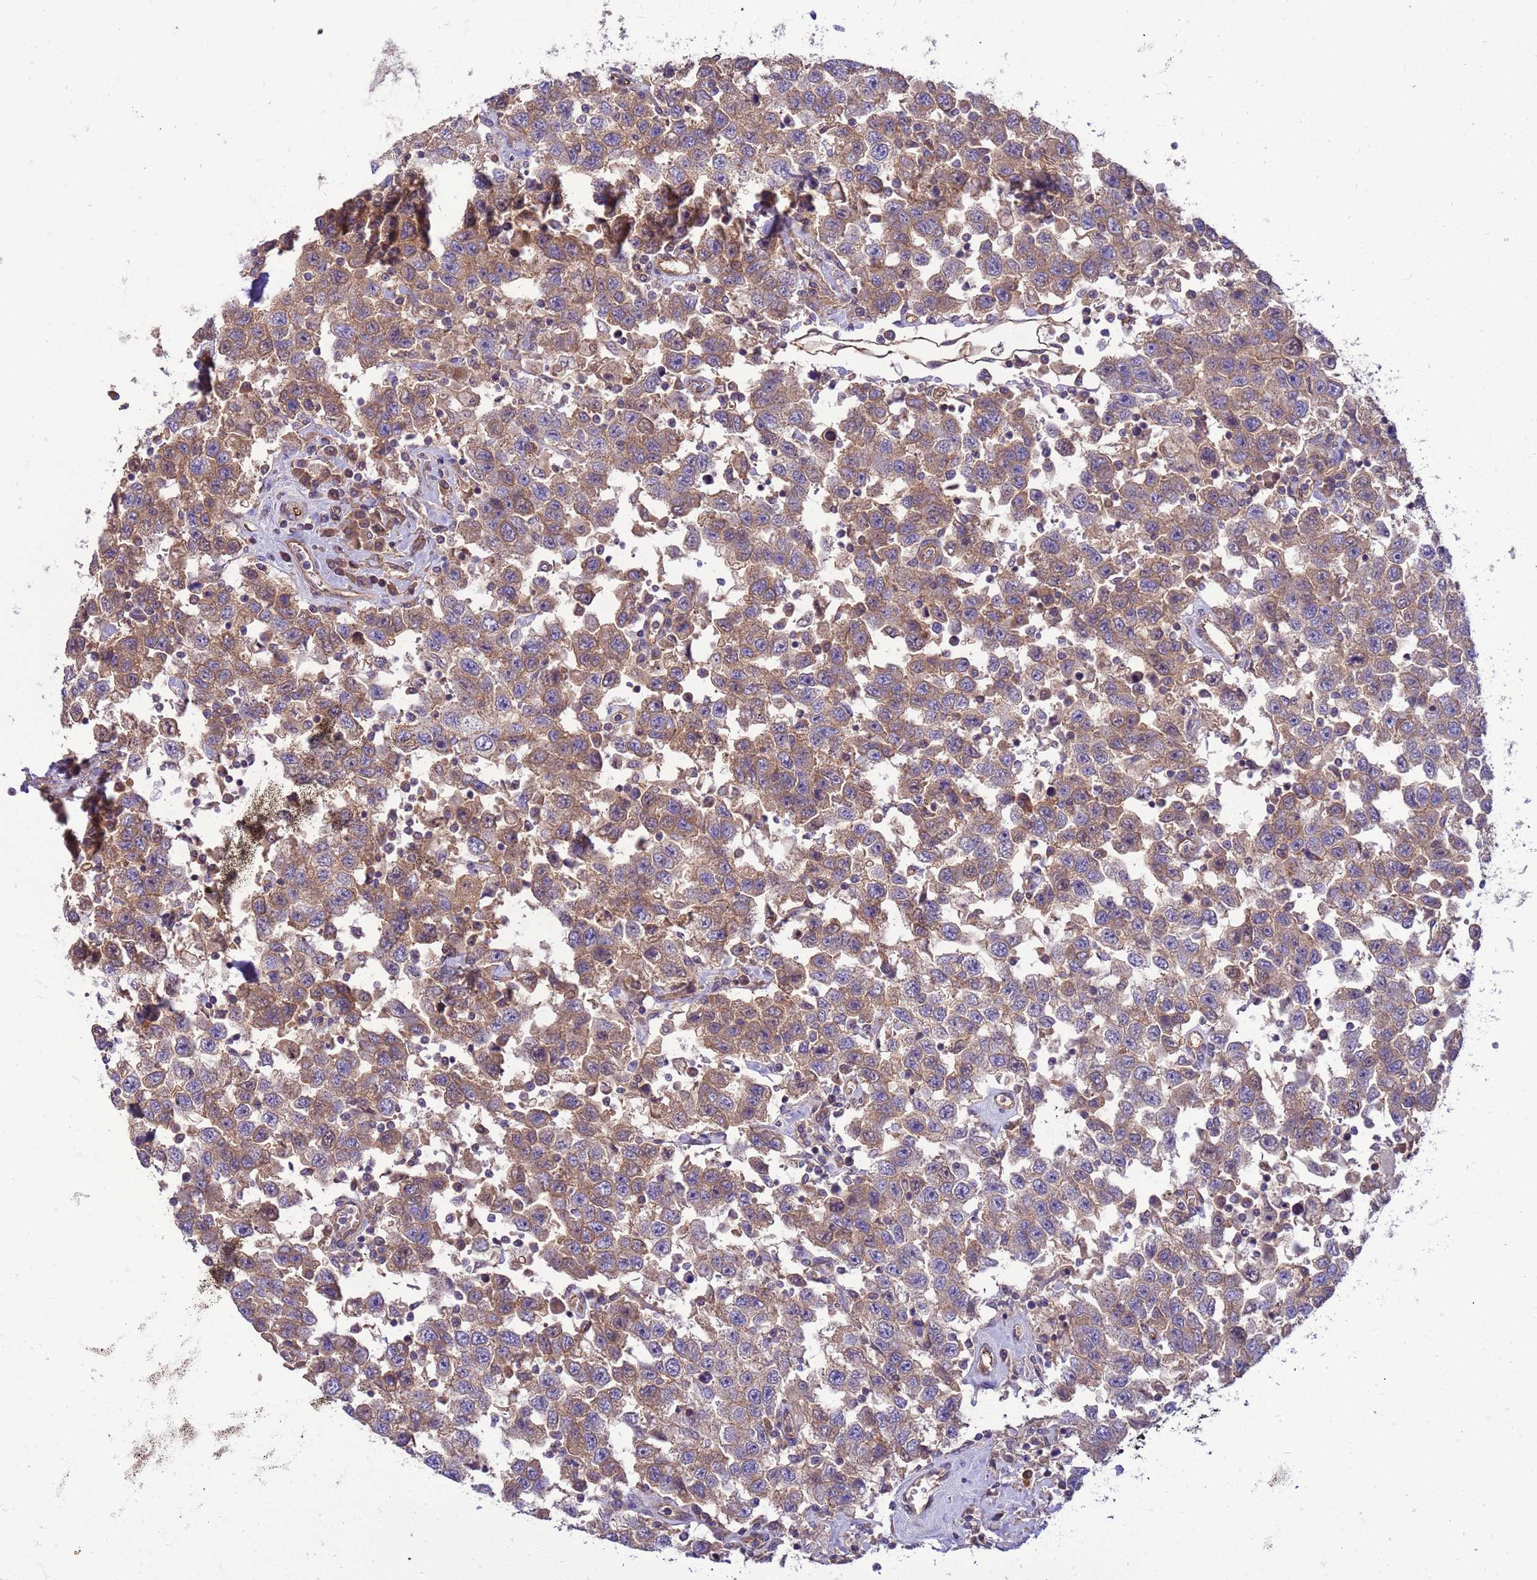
{"staining": {"intensity": "moderate", "quantity": "25%-75%", "location": "cytoplasmic/membranous"}, "tissue": "testis cancer", "cell_type": "Tumor cells", "image_type": "cancer", "snomed": [{"axis": "morphology", "description": "Seminoma, NOS"}, {"axis": "topography", "description": "Testis"}], "caption": "Seminoma (testis) stained with a brown dye displays moderate cytoplasmic/membranous positive positivity in approximately 25%-75% of tumor cells.", "gene": "SMCO3", "patient": {"sex": "male", "age": 41}}